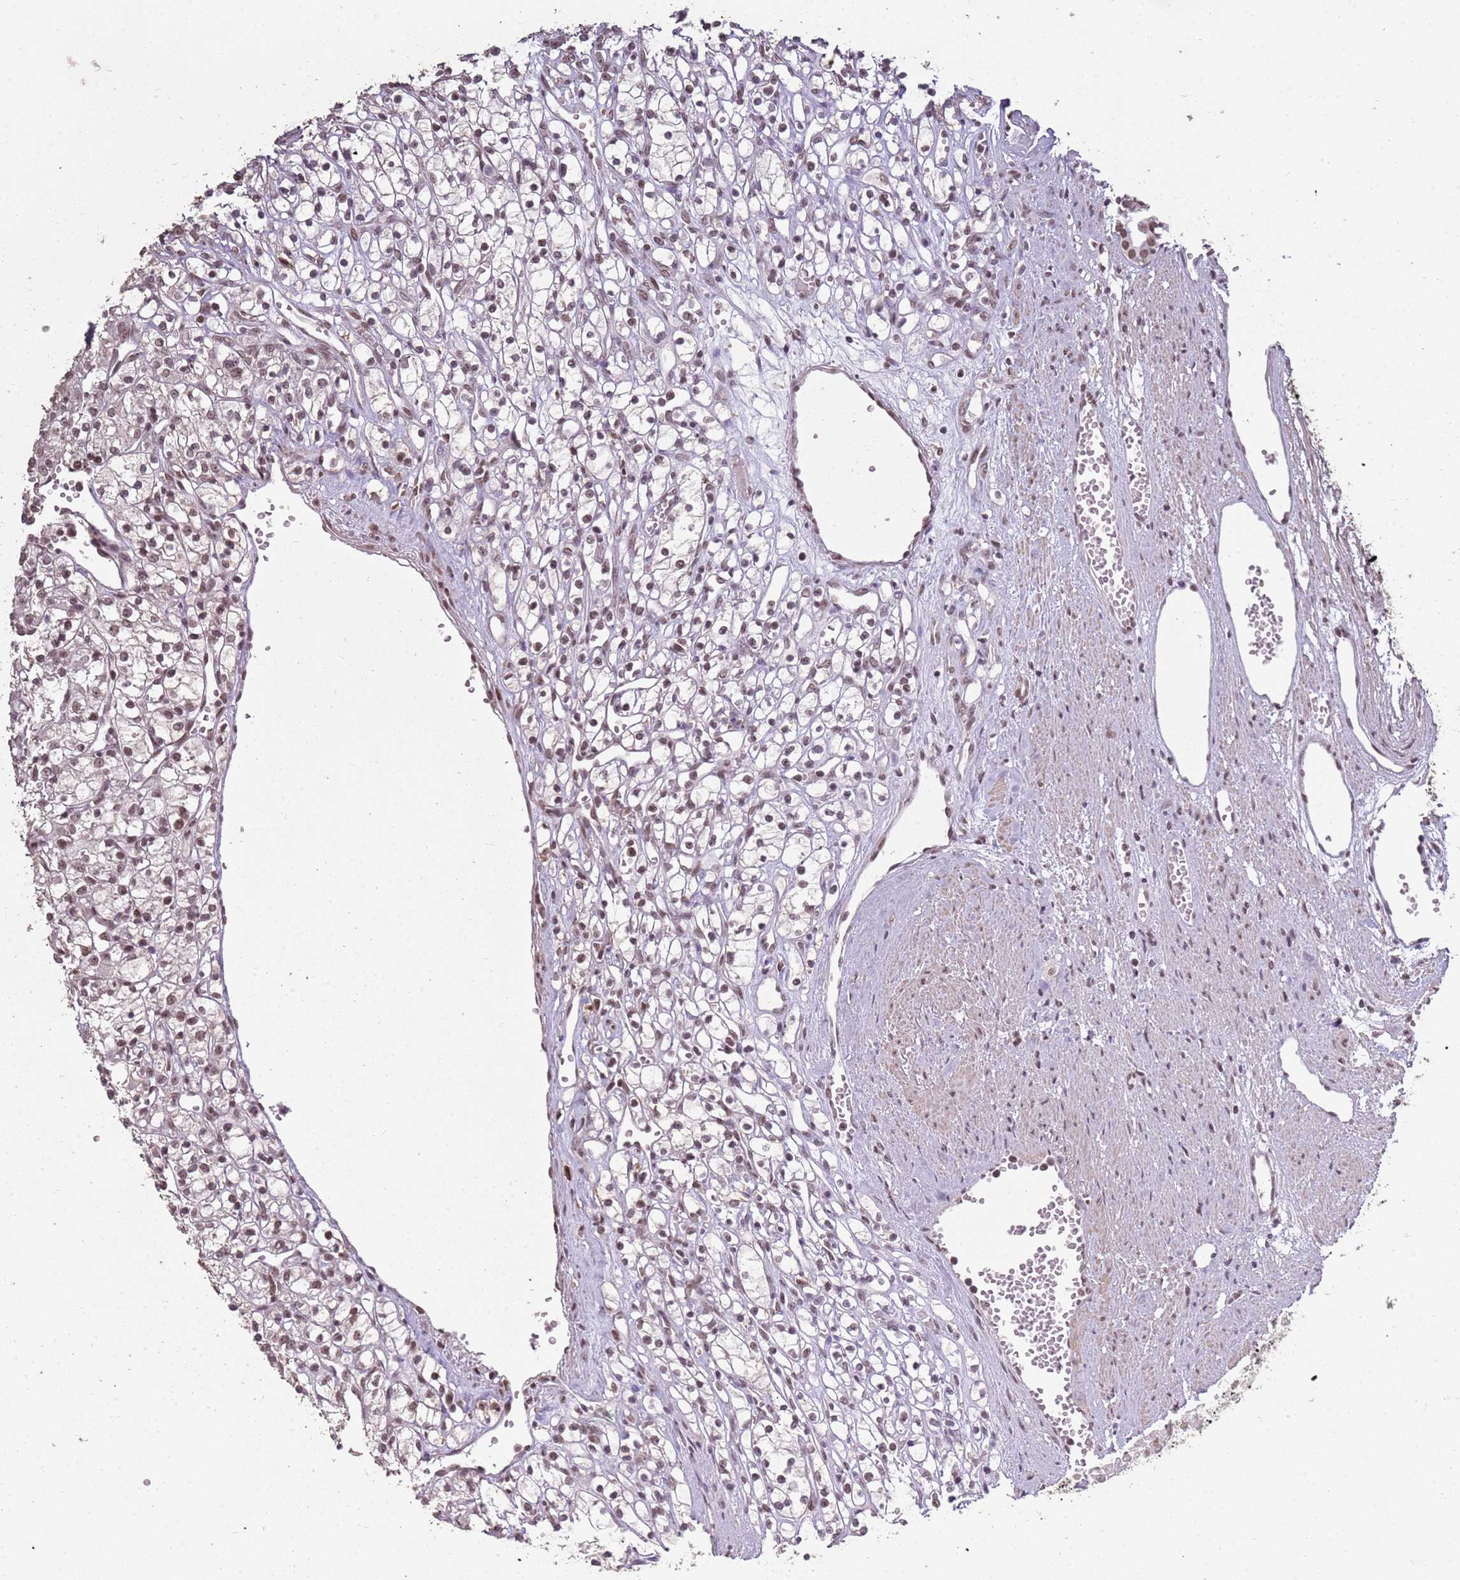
{"staining": {"intensity": "moderate", "quantity": ">75%", "location": "nuclear"}, "tissue": "renal cancer", "cell_type": "Tumor cells", "image_type": "cancer", "snomed": [{"axis": "morphology", "description": "Adenocarcinoma, NOS"}, {"axis": "topography", "description": "Kidney"}], "caption": "Immunohistochemistry of human renal cancer (adenocarcinoma) demonstrates medium levels of moderate nuclear staining in approximately >75% of tumor cells. (DAB (3,3'-diaminobenzidine) = brown stain, brightfield microscopy at high magnification).", "gene": "ARL14EP", "patient": {"sex": "female", "age": 59}}